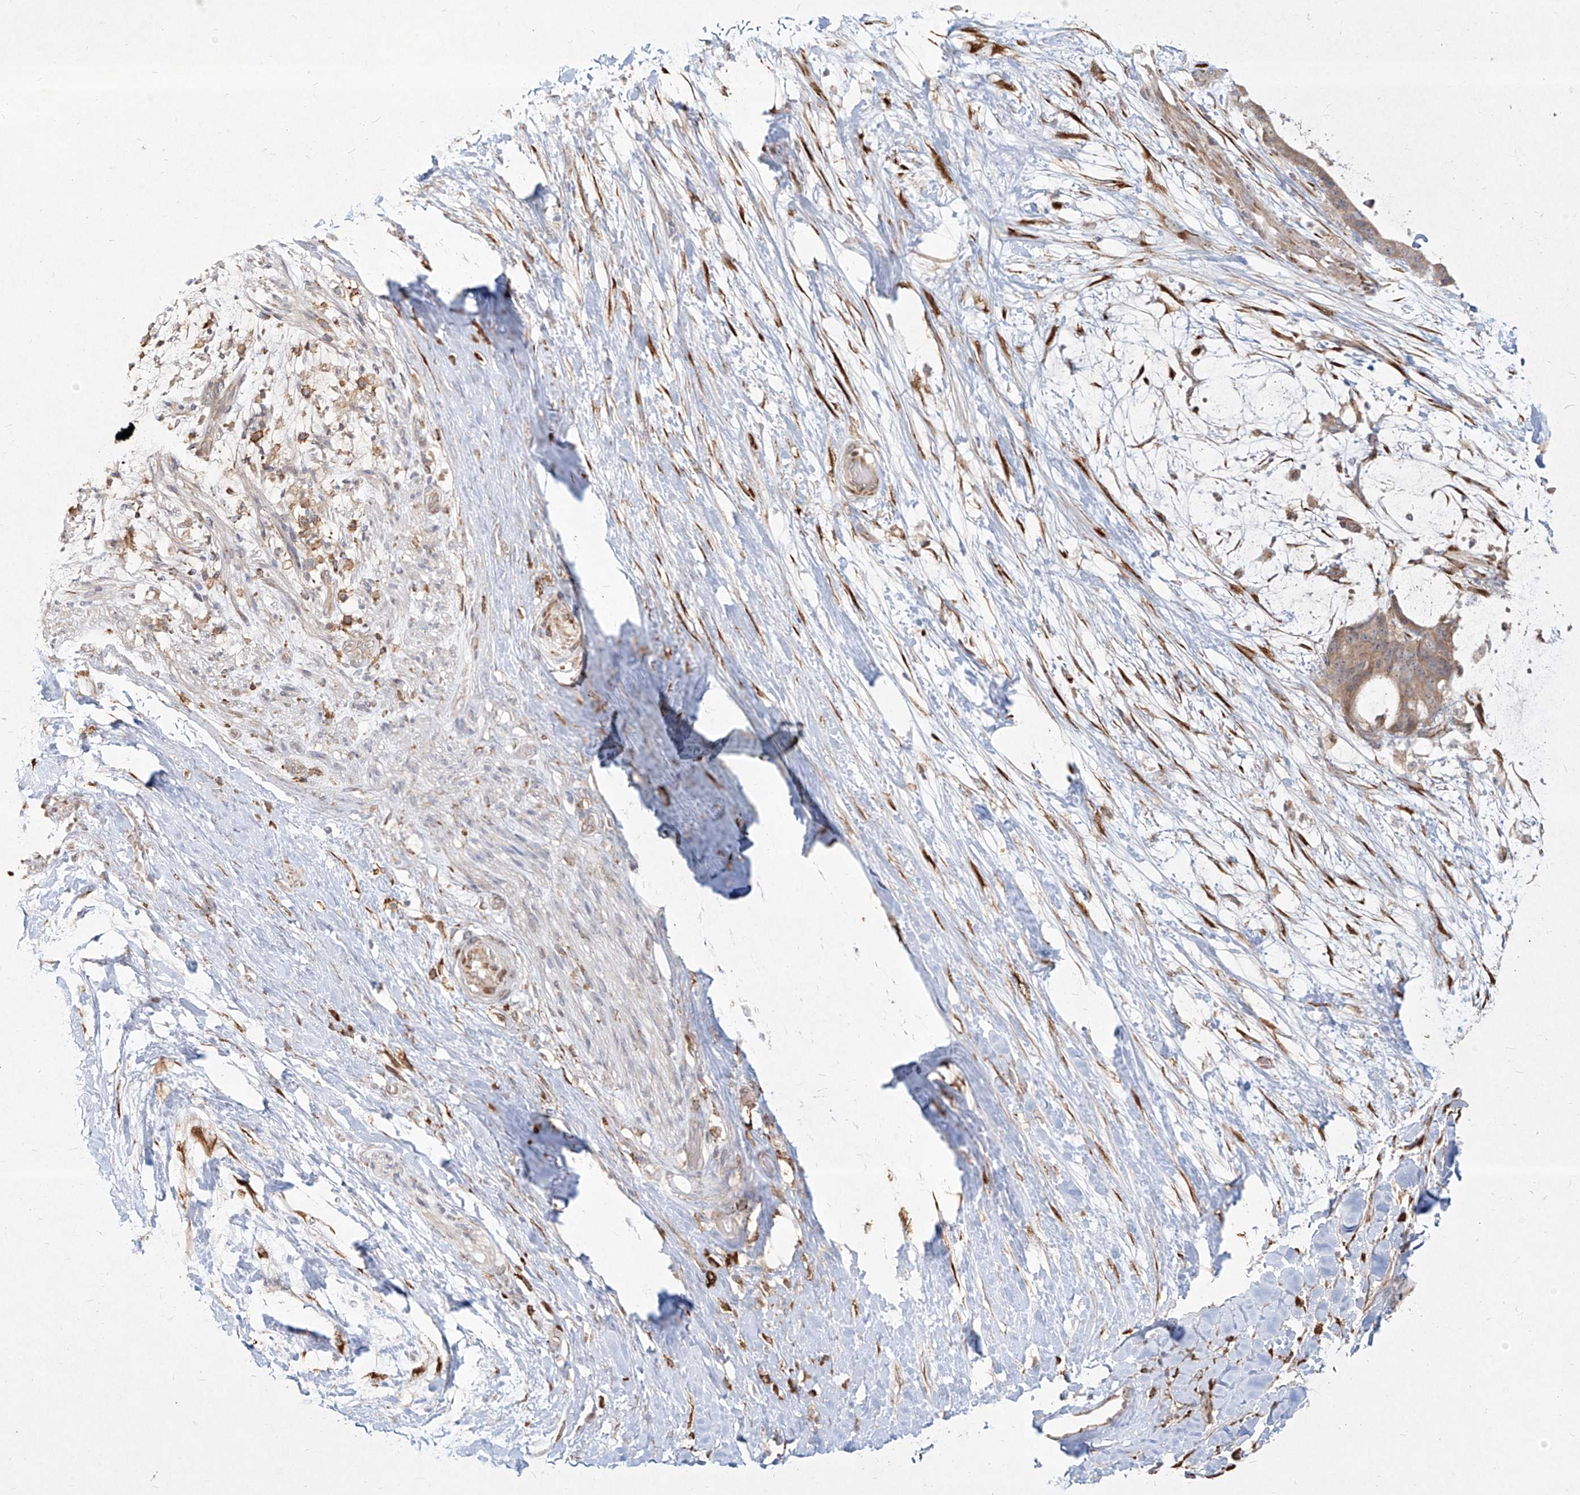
{"staining": {"intensity": "weak", "quantity": ">75%", "location": "cytoplasmic/membranous"}, "tissue": "liver cancer", "cell_type": "Tumor cells", "image_type": "cancer", "snomed": [{"axis": "morphology", "description": "Cholangiocarcinoma"}, {"axis": "topography", "description": "Liver"}], "caption": "Immunohistochemical staining of human liver cholangiocarcinoma demonstrates weak cytoplasmic/membranous protein positivity in about >75% of tumor cells.", "gene": "CD209", "patient": {"sex": "female", "age": 73}}